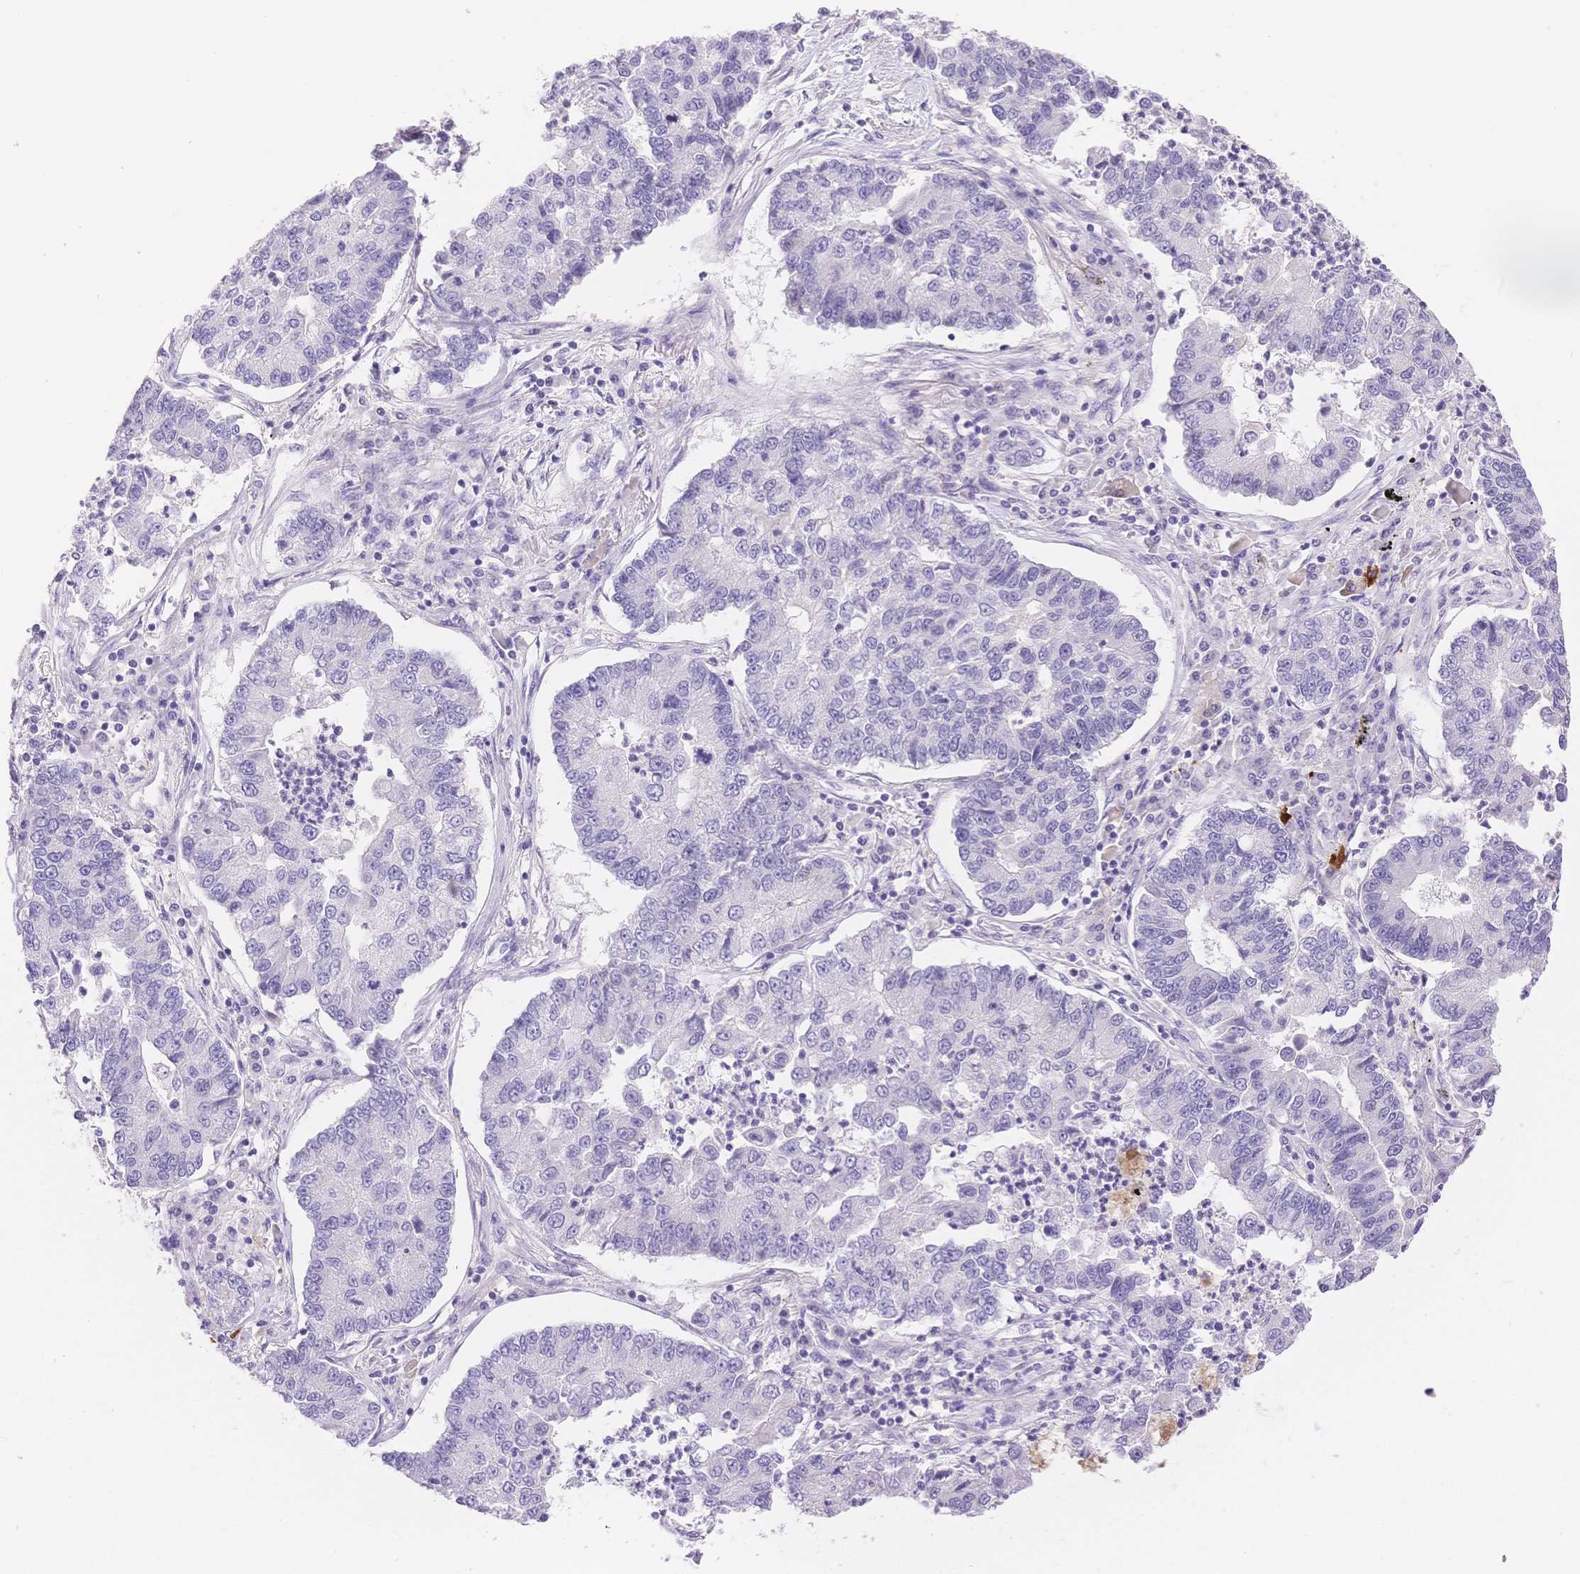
{"staining": {"intensity": "negative", "quantity": "none", "location": "none"}, "tissue": "lung cancer", "cell_type": "Tumor cells", "image_type": "cancer", "snomed": [{"axis": "morphology", "description": "Adenocarcinoma, NOS"}, {"axis": "topography", "description": "Lung"}], "caption": "Tumor cells show no significant expression in lung adenocarcinoma. The staining was performed using DAB (3,3'-diaminobenzidine) to visualize the protein expression in brown, while the nuclei were stained in blue with hematoxylin (Magnification: 20x).", "gene": "MYOM1", "patient": {"sex": "female", "age": 57}}